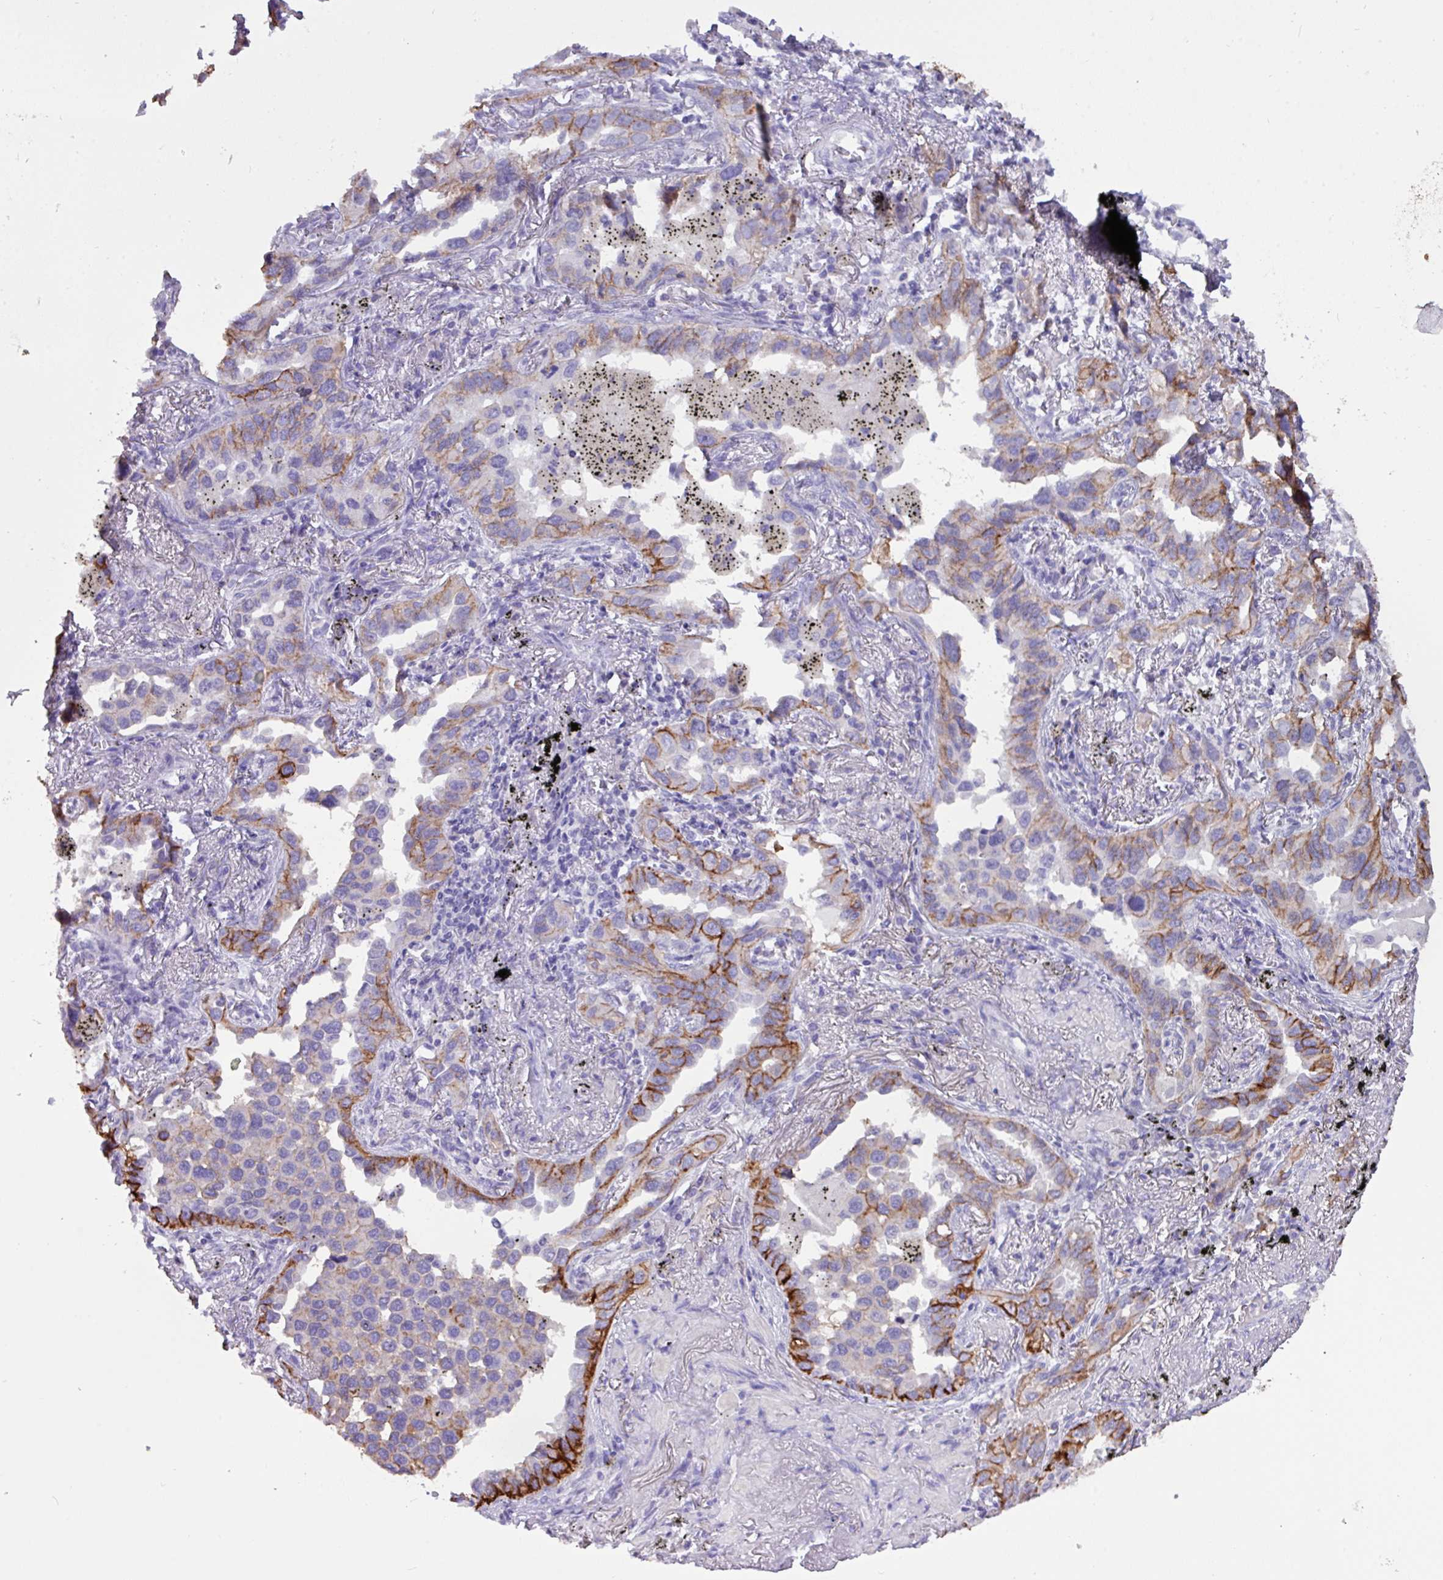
{"staining": {"intensity": "strong", "quantity": "25%-75%", "location": "cytoplasmic/membranous"}, "tissue": "lung cancer", "cell_type": "Tumor cells", "image_type": "cancer", "snomed": [{"axis": "morphology", "description": "Adenocarcinoma, NOS"}, {"axis": "topography", "description": "Lung"}], "caption": "Strong cytoplasmic/membranous protein positivity is seen in approximately 25%-75% of tumor cells in lung adenocarcinoma. The staining is performed using DAB (3,3'-diaminobenzidine) brown chromogen to label protein expression. The nuclei are counter-stained blue using hematoxylin.", "gene": "EPCAM", "patient": {"sex": "male", "age": 67}}